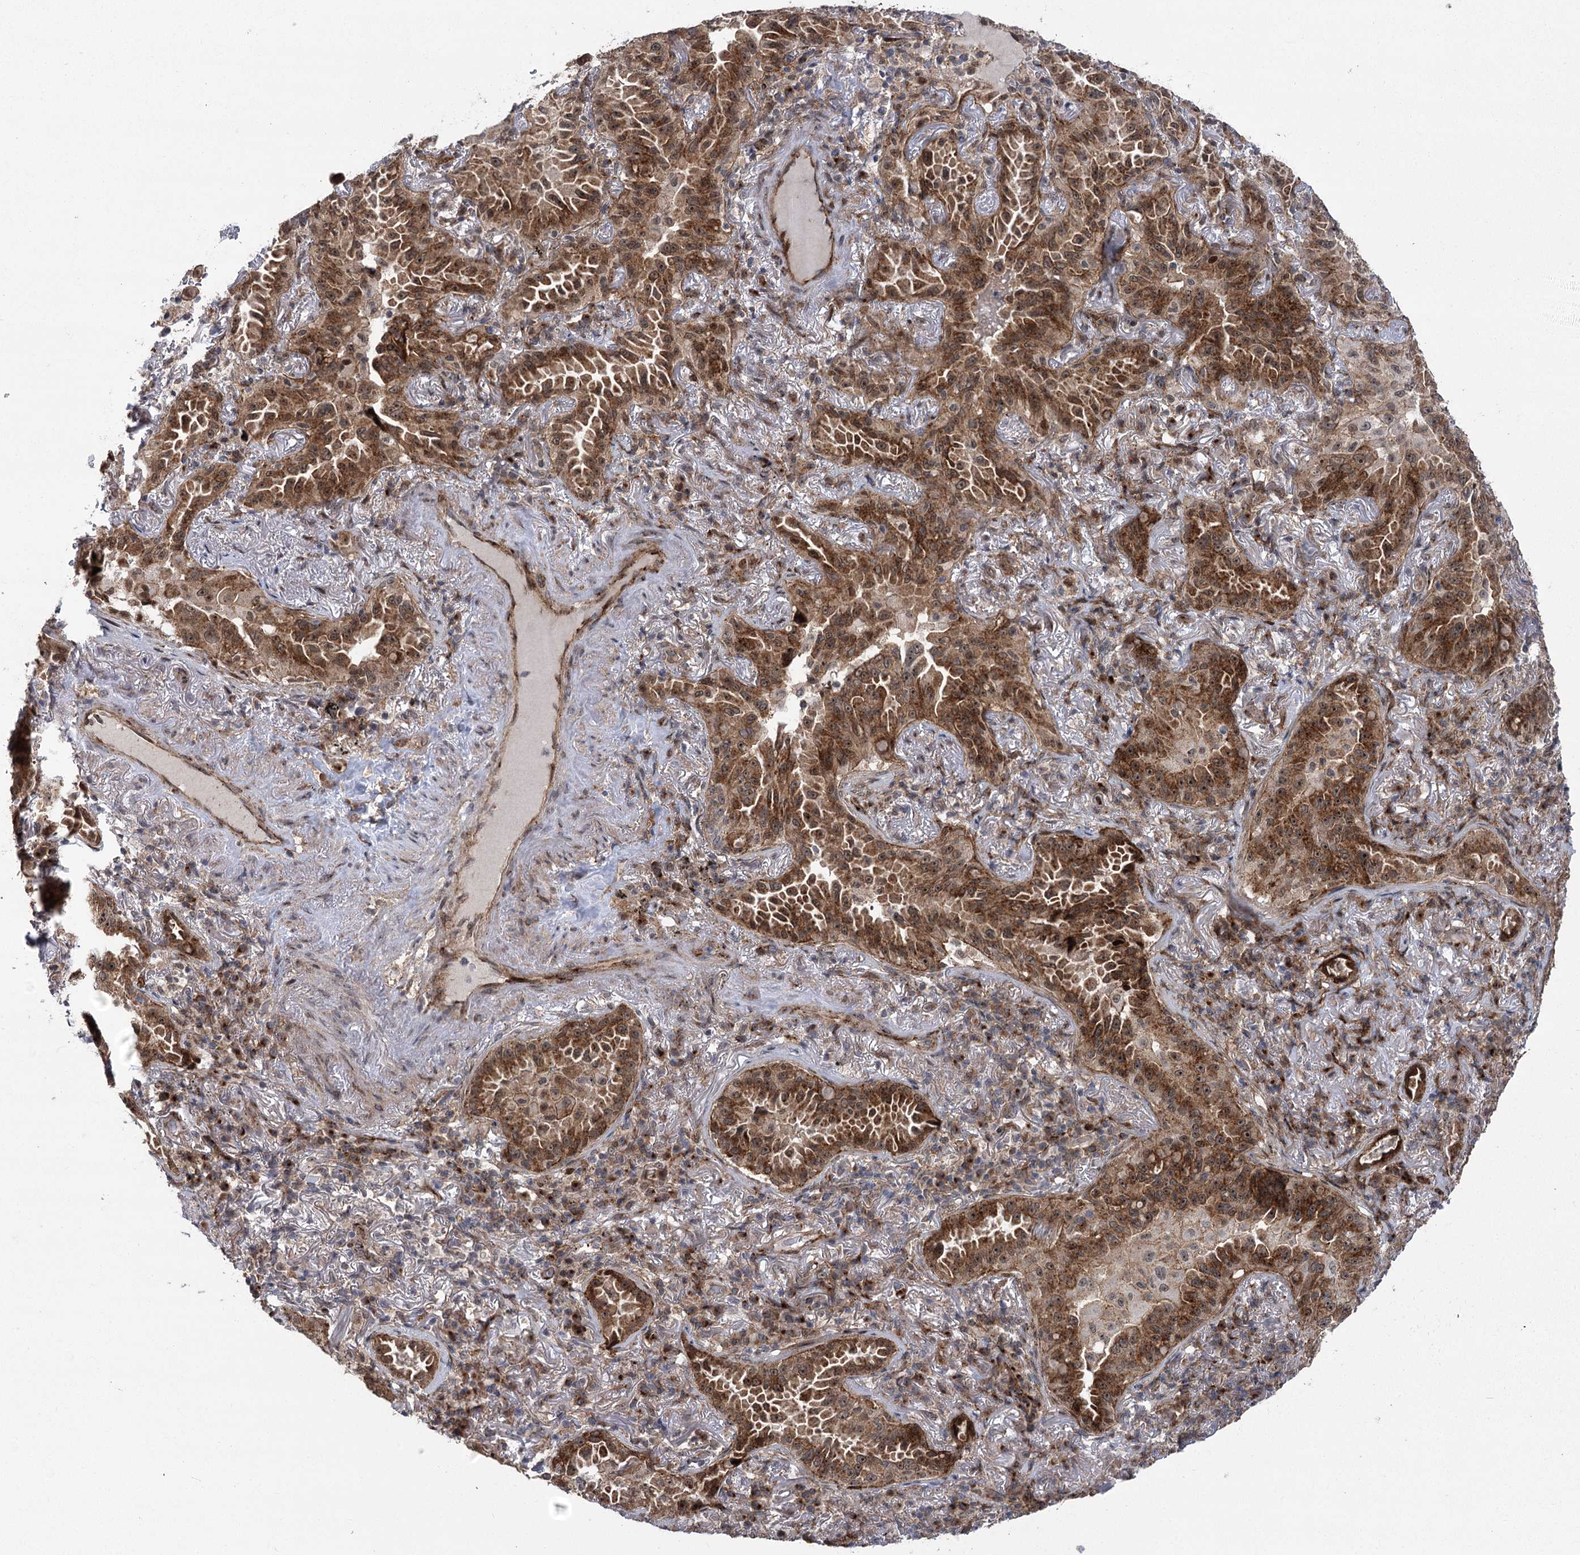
{"staining": {"intensity": "moderate", "quantity": ">75%", "location": "cytoplasmic/membranous,nuclear"}, "tissue": "lung cancer", "cell_type": "Tumor cells", "image_type": "cancer", "snomed": [{"axis": "morphology", "description": "Adenocarcinoma, NOS"}, {"axis": "topography", "description": "Lung"}], "caption": "Immunohistochemical staining of human lung cancer (adenocarcinoma) shows medium levels of moderate cytoplasmic/membranous and nuclear positivity in about >75% of tumor cells.", "gene": "PARM1", "patient": {"sex": "female", "age": 69}}